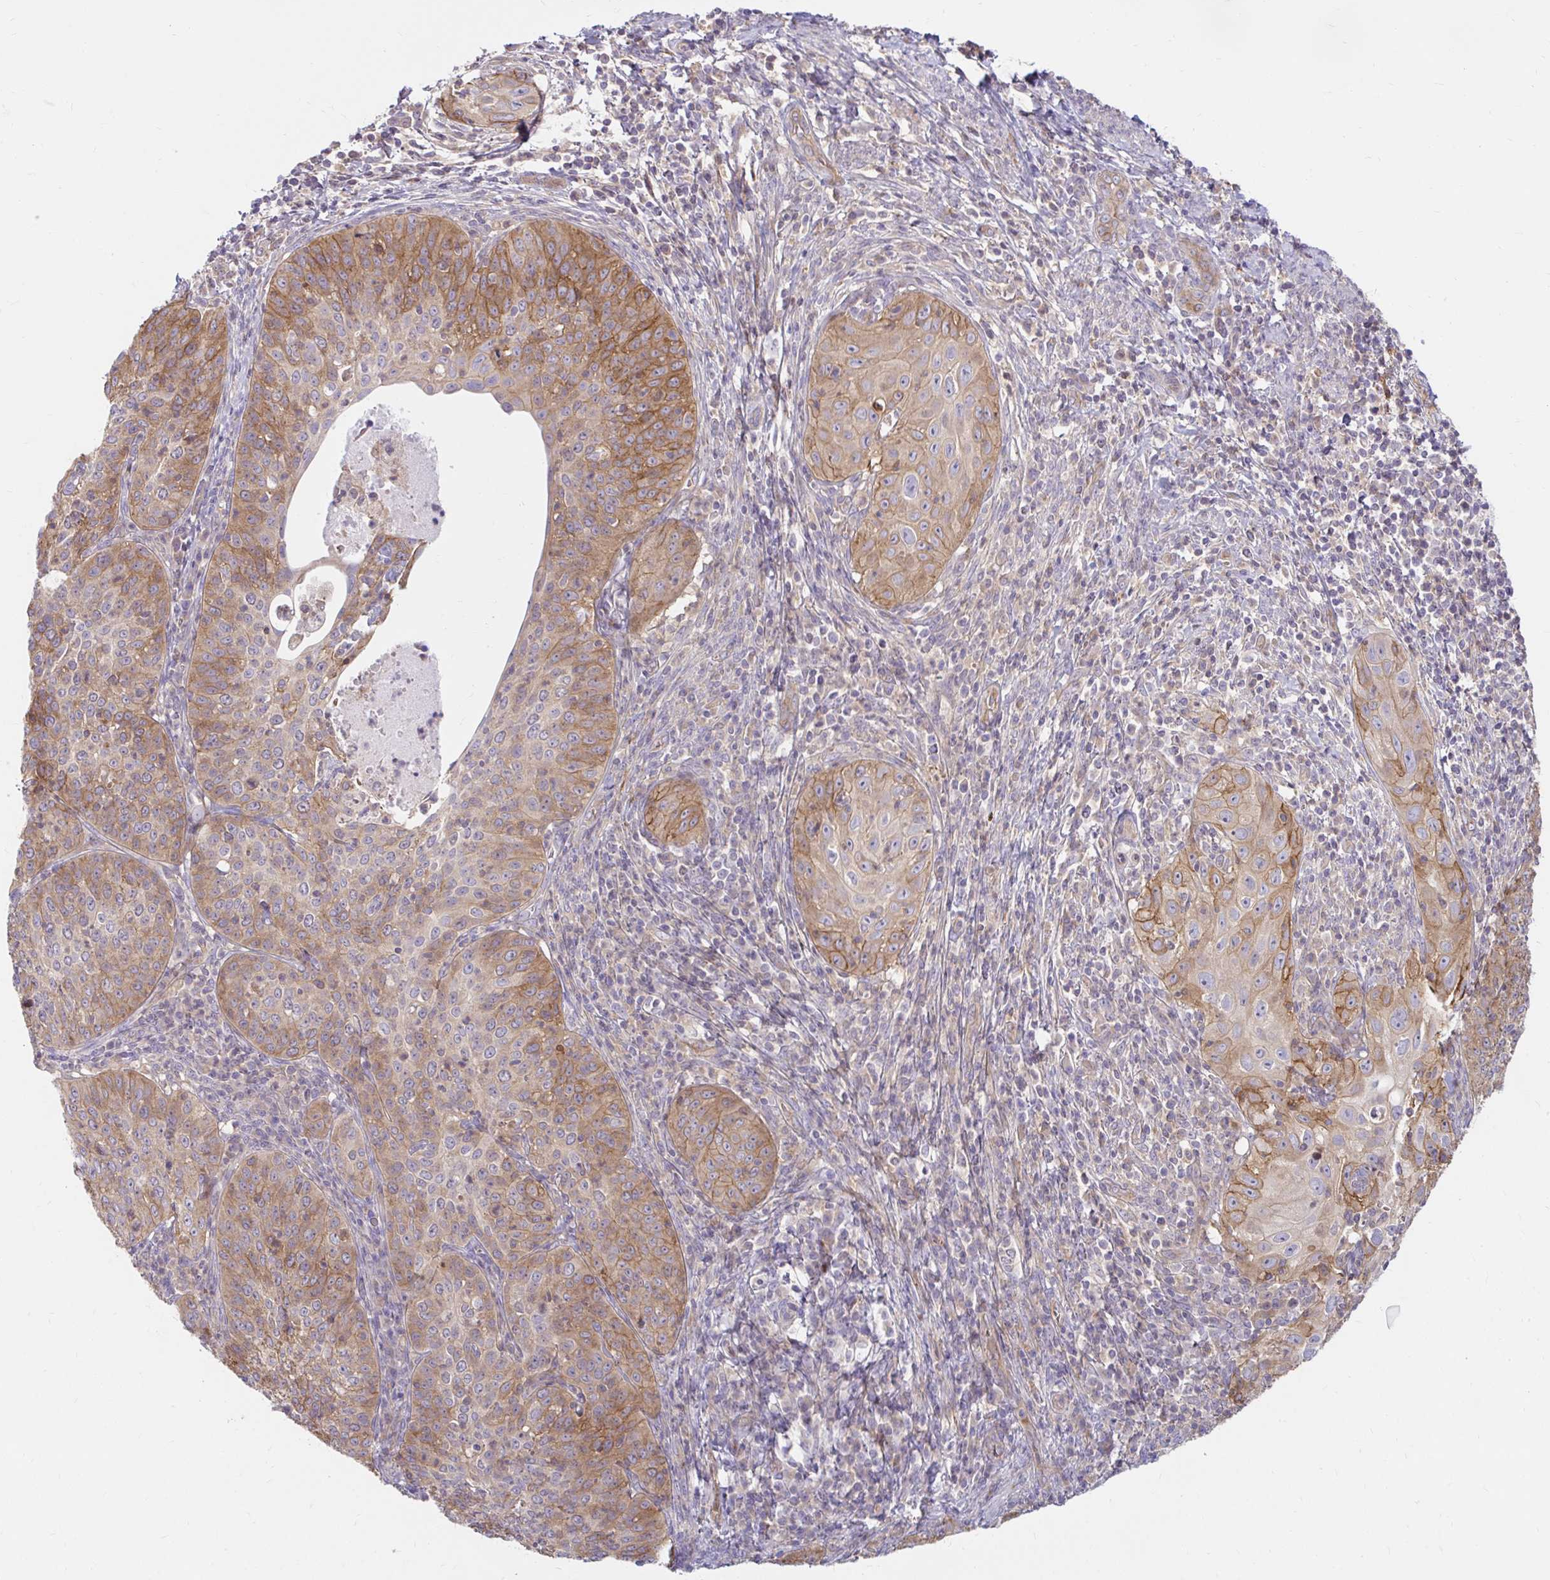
{"staining": {"intensity": "moderate", "quantity": "25%-75%", "location": "cytoplasmic/membranous"}, "tissue": "cervical cancer", "cell_type": "Tumor cells", "image_type": "cancer", "snomed": [{"axis": "morphology", "description": "Squamous cell carcinoma, NOS"}, {"axis": "topography", "description": "Cervix"}], "caption": "An IHC image of tumor tissue is shown. Protein staining in brown highlights moderate cytoplasmic/membranous positivity in cervical cancer (squamous cell carcinoma) within tumor cells.", "gene": "ITGA2", "patient": {"sex": "female", "age": 30}}